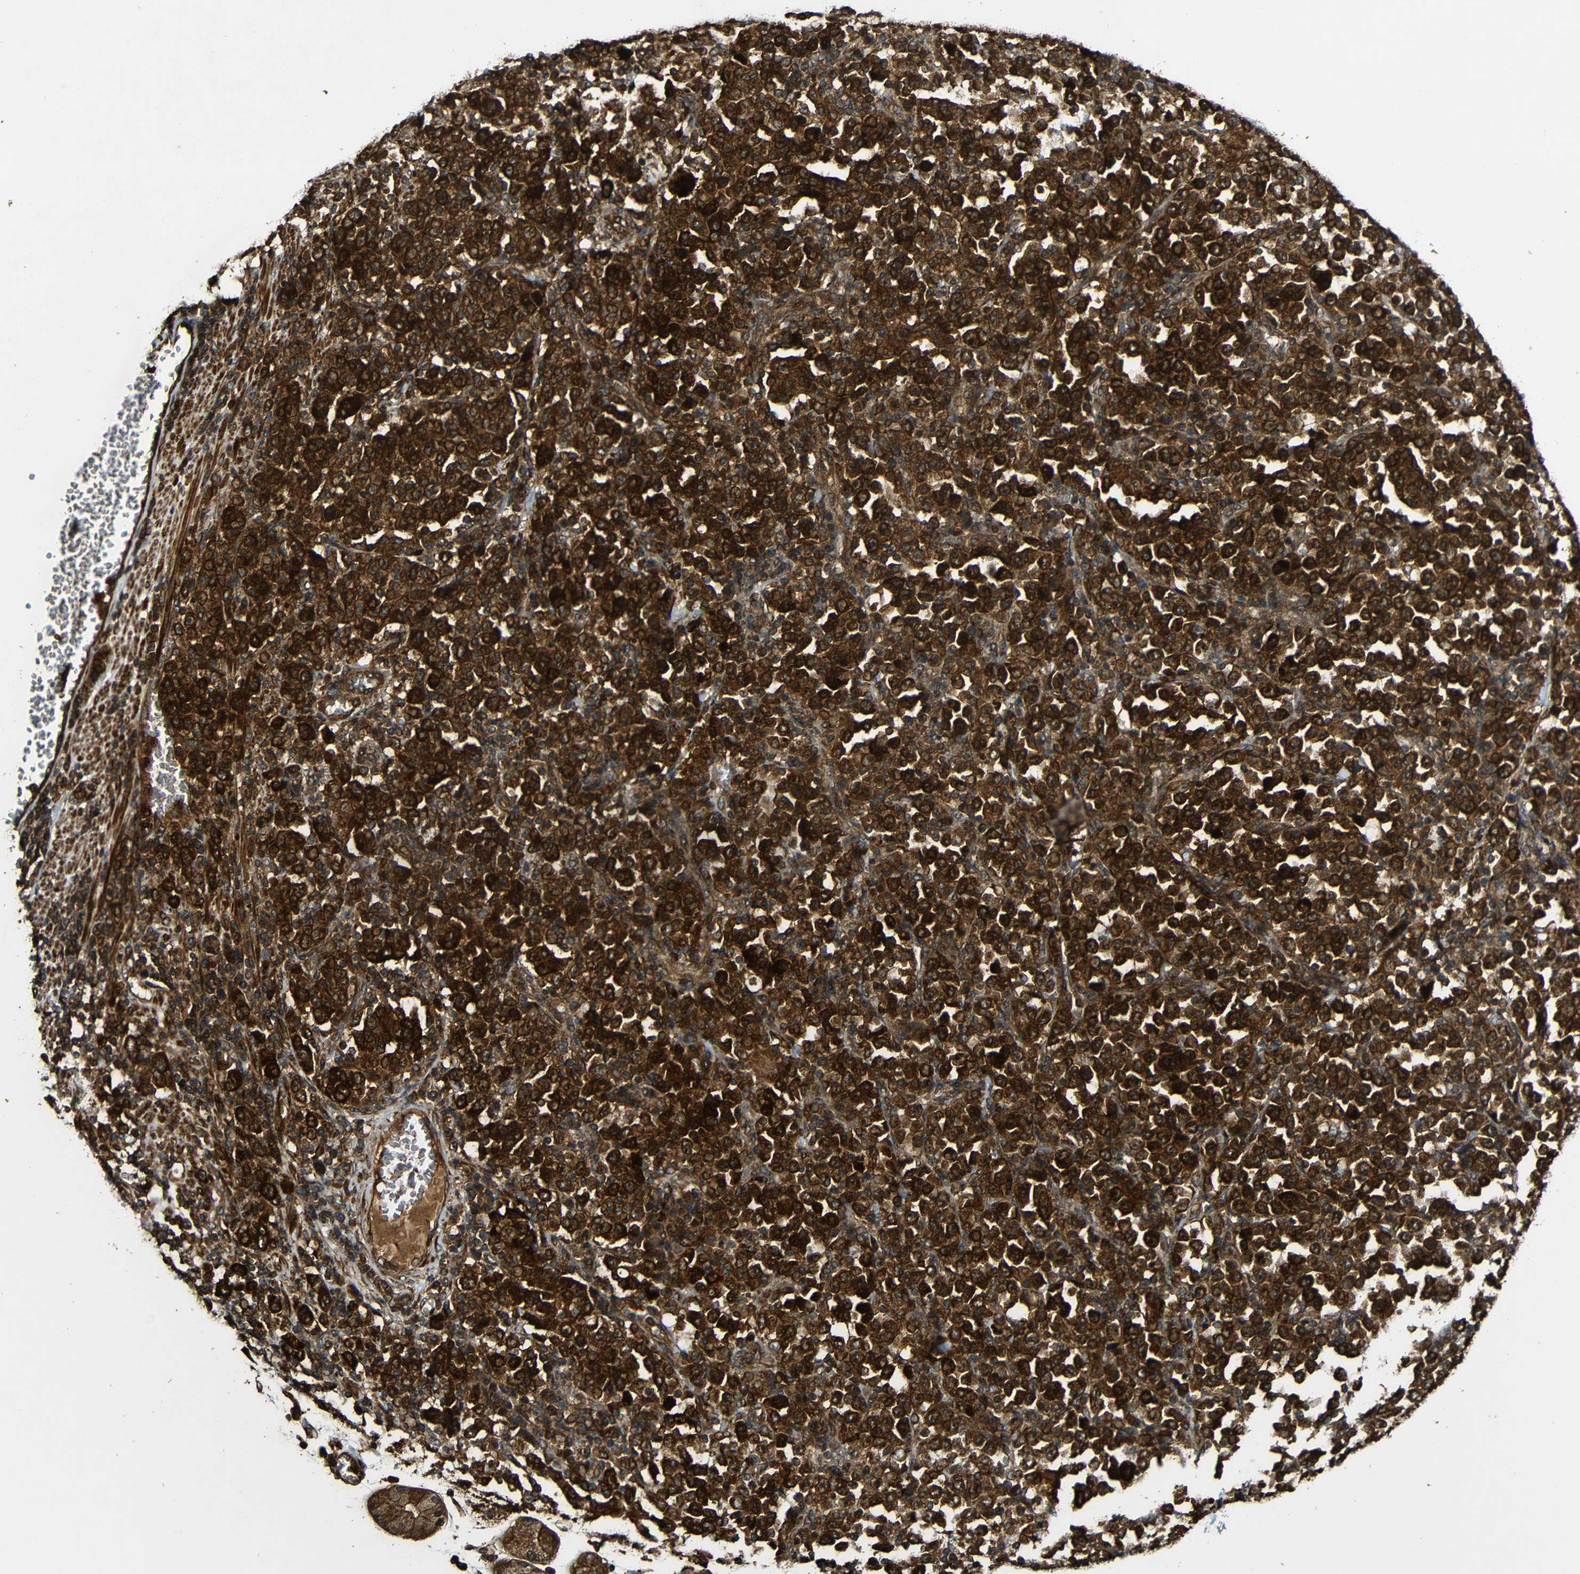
{"staining": {"intensity": "strong", "quantity": ">75%", "location": "cytoplasmic/membranous"}, "tissue": "stomach cancer", "cell_type": "Tumor cells", "image_type": "cancer", "snomed": [{"axis": "morphology", "description": "Normal tissue, NOS"}, {"axis": "morphology", "description": "Adenocarcinoma, NOS"}, {"axis": "topography", "description": "Stomach, upper"}, {"axis": "topography", "description": "Stomach"}], "caption": "IHC of human stomach cancer (adenocarcinoma) displays high levels of strong cytoplasmic/membranous expression in approximately >75% of tumor cells.", "gene": "CASP8", "patient": {"sex": "male", "age": 59}}